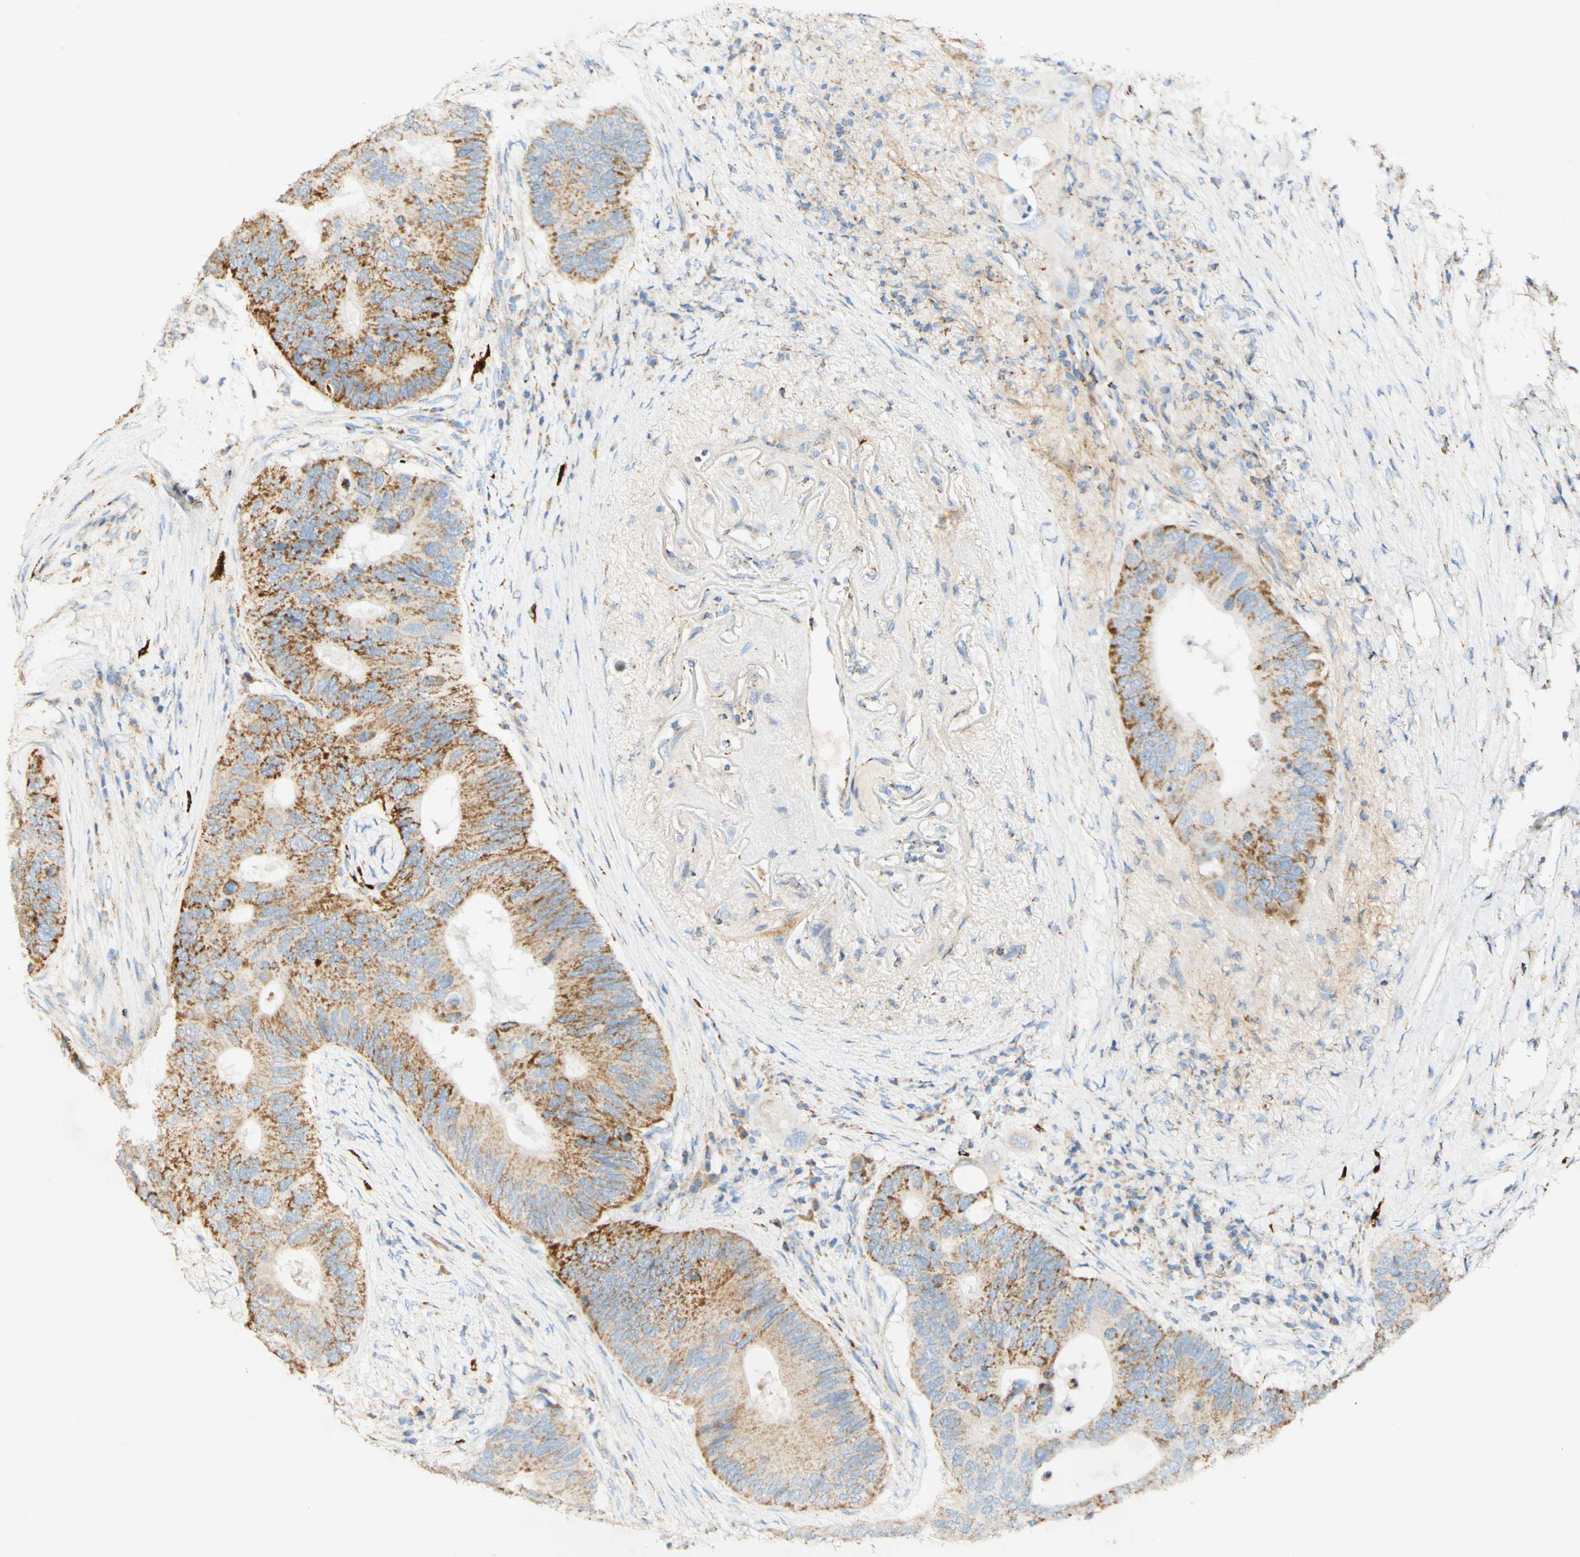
{"staining": {"intensity": "moderate", "quantity": "25%-75%", "location": "cytoplasmic/membranous"}, "tissue": "colorectal cancer", "cell_type": "Tumor cells", "image_type": "cancer", "snomed": [{"axis": "morphology", "description": "Adenocarcinoma, NOS"}, {"axis": "topography", "description": "Colon"}], "caption": "Adenocarcinoma (colorectal) stained with DAB immunohistochemistry demonstrates medium levels of moderate cytoplasmic/membranous positivity in about 25%-75% of tumor cells.", "gene": "OXCT1", "patient": {"sex": "male", "age": 71}}